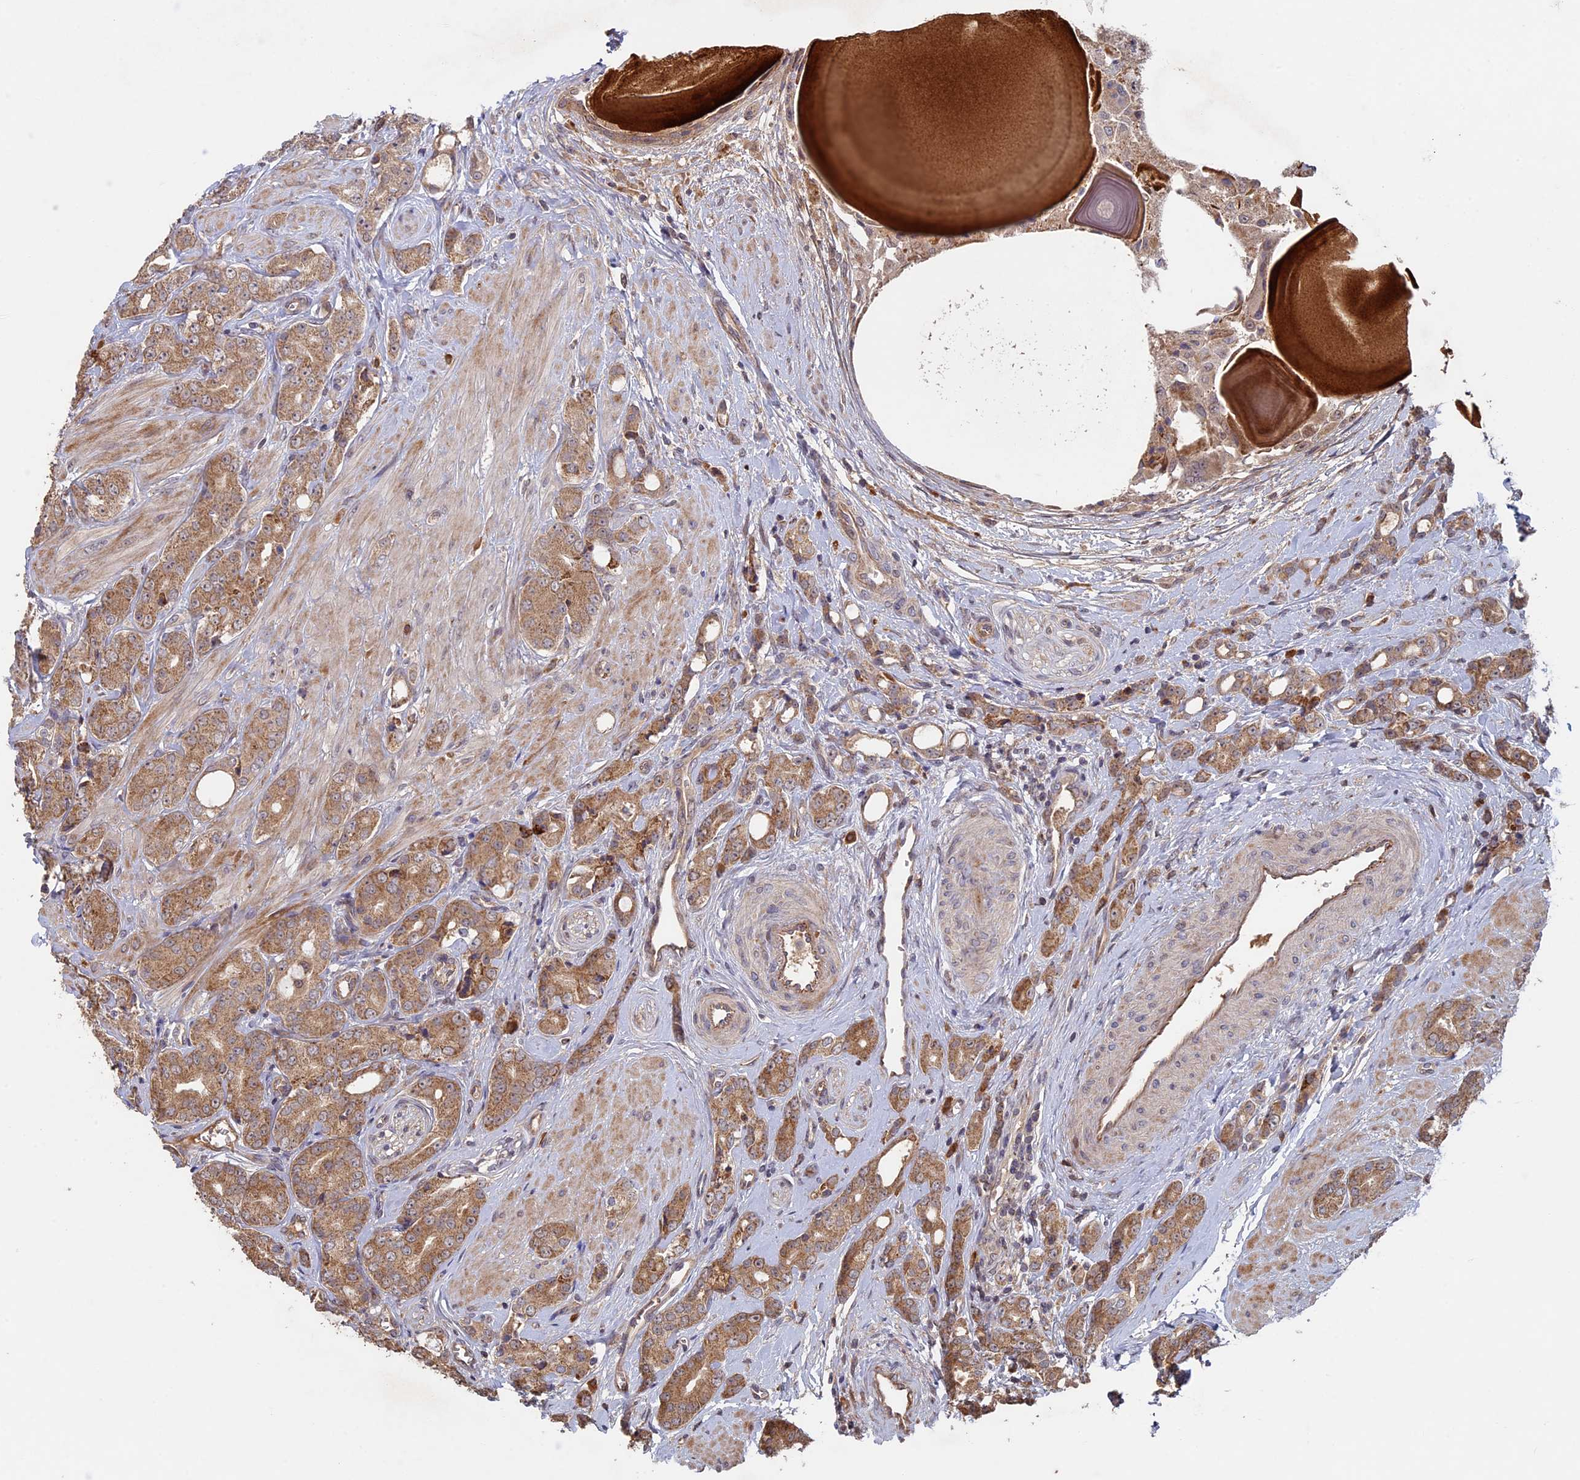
{"staining": {"intensity": "moderate", "quantity": ">75%", "location": "cytoplasmic/membranous"}, "tissue": "prostate cancer", "cell_type": "Tumor cells", "image_type": "cancer", "snomed": [{"axis": "morphology", "description": "Adenocarcinoma, High grade"}, {"axis": "topography", "description": "Prostate"}], "caption": "Immunohistochemical staining of human prostate cancer (adenocarcinoma (high-grade)) displays medium levels of moderate cytoplasmic/membranous staining in about >75% of tumor cells.", "gene": "RCCD1", "patient": {"sex": "male", "age": 62}}